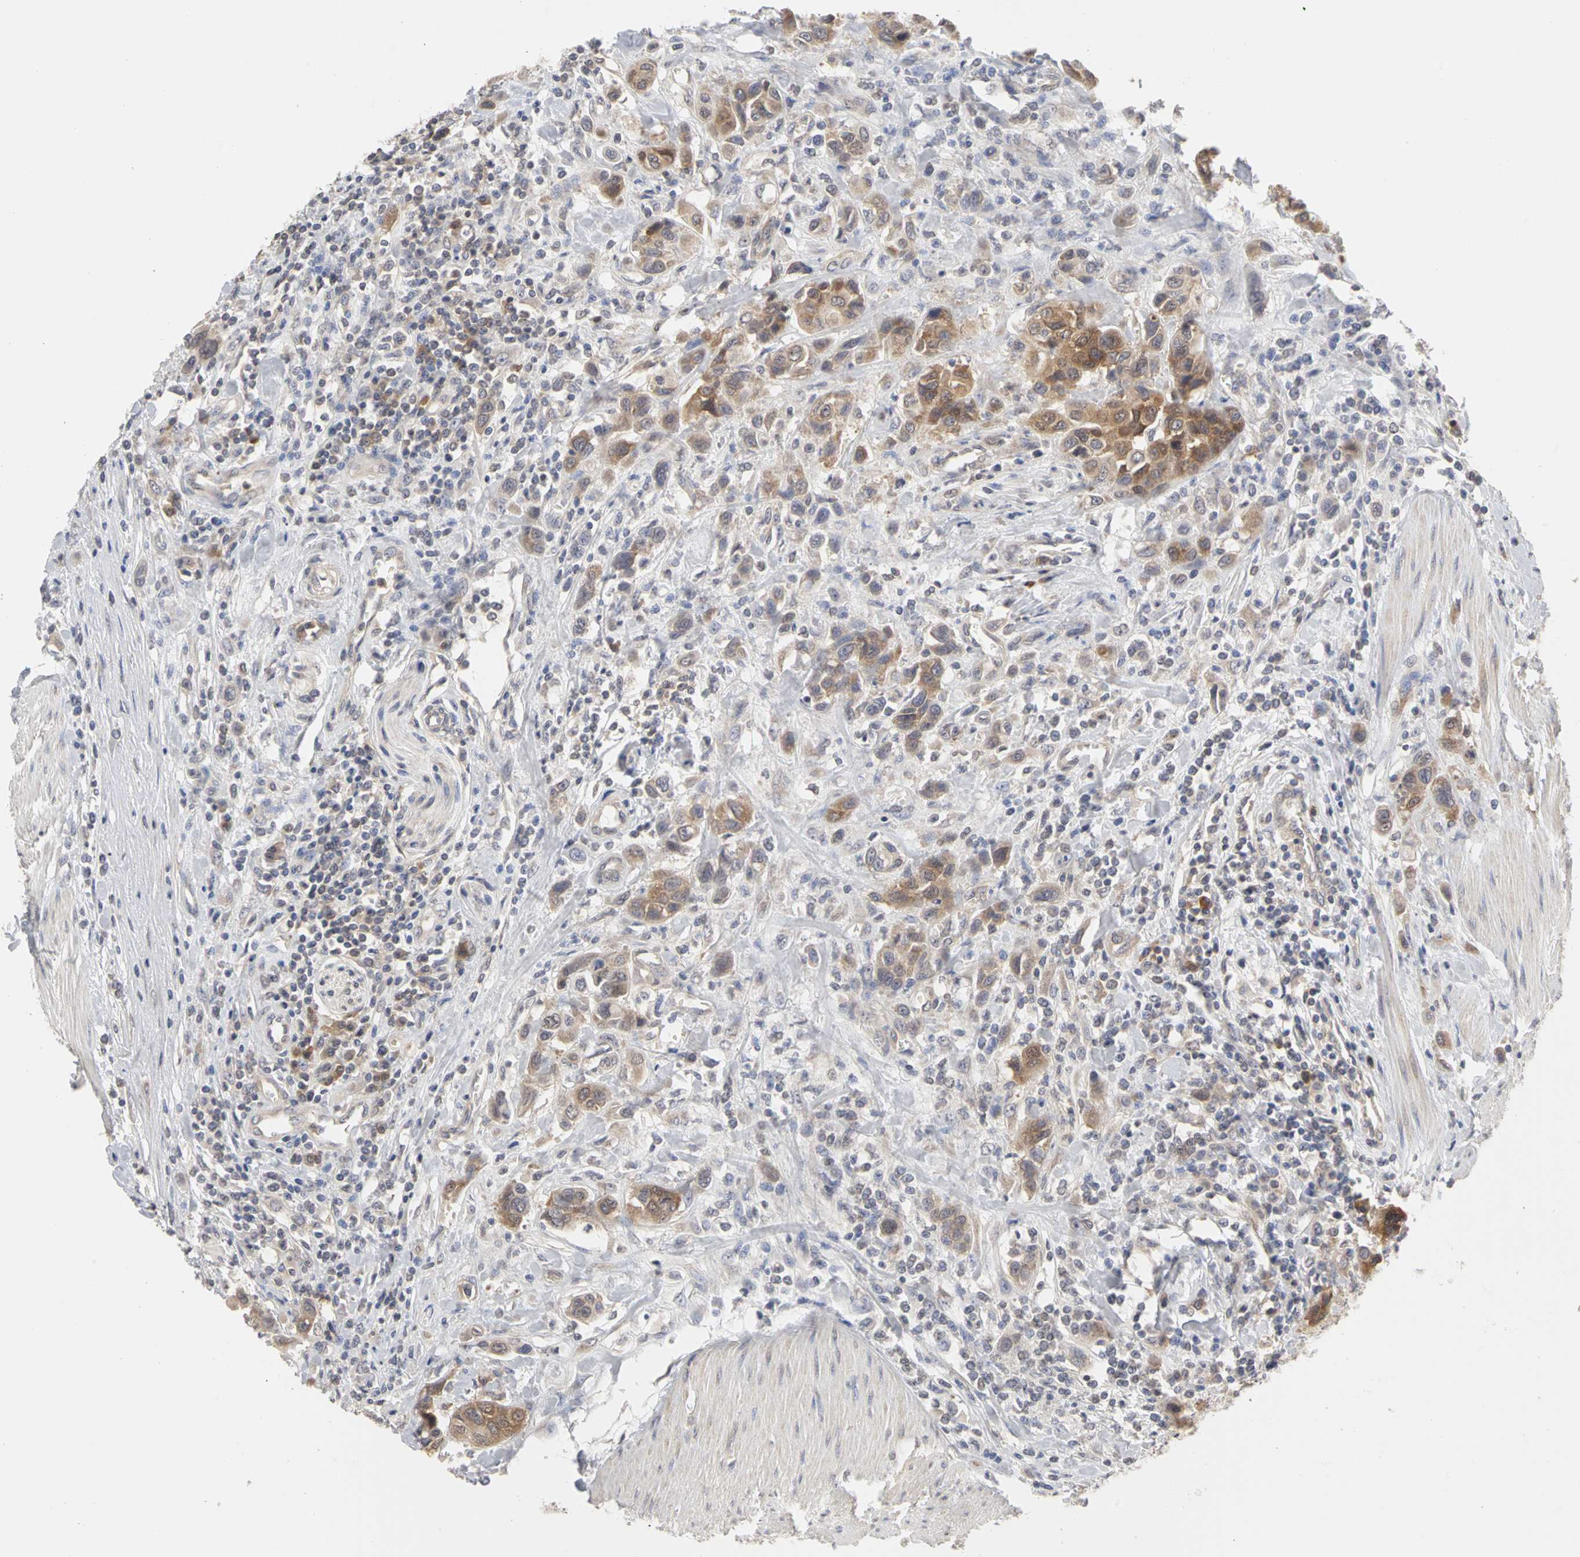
{"staining": {"intensity": "moderate", "quantity": "25%-75%", "location": "cytoplasmic/membranous"}, "tissue": "urothelial cancer", "cell_type": "Tumor cells", "image_type": "cancer", "snomed": [{"axis": "morphology", "description": "Urothelial carcinoma, High grade"}, {"axis": "topography", "description": "Urinary bladder"}], "caption": "Urothelial cancer stained with a brown dye shows moderate cytoplasmic/membranous positive positivity in about 25%-75% of tumor cells.", "gene": "IRAK1", "patient": {"sex": "male", "age": 50}}